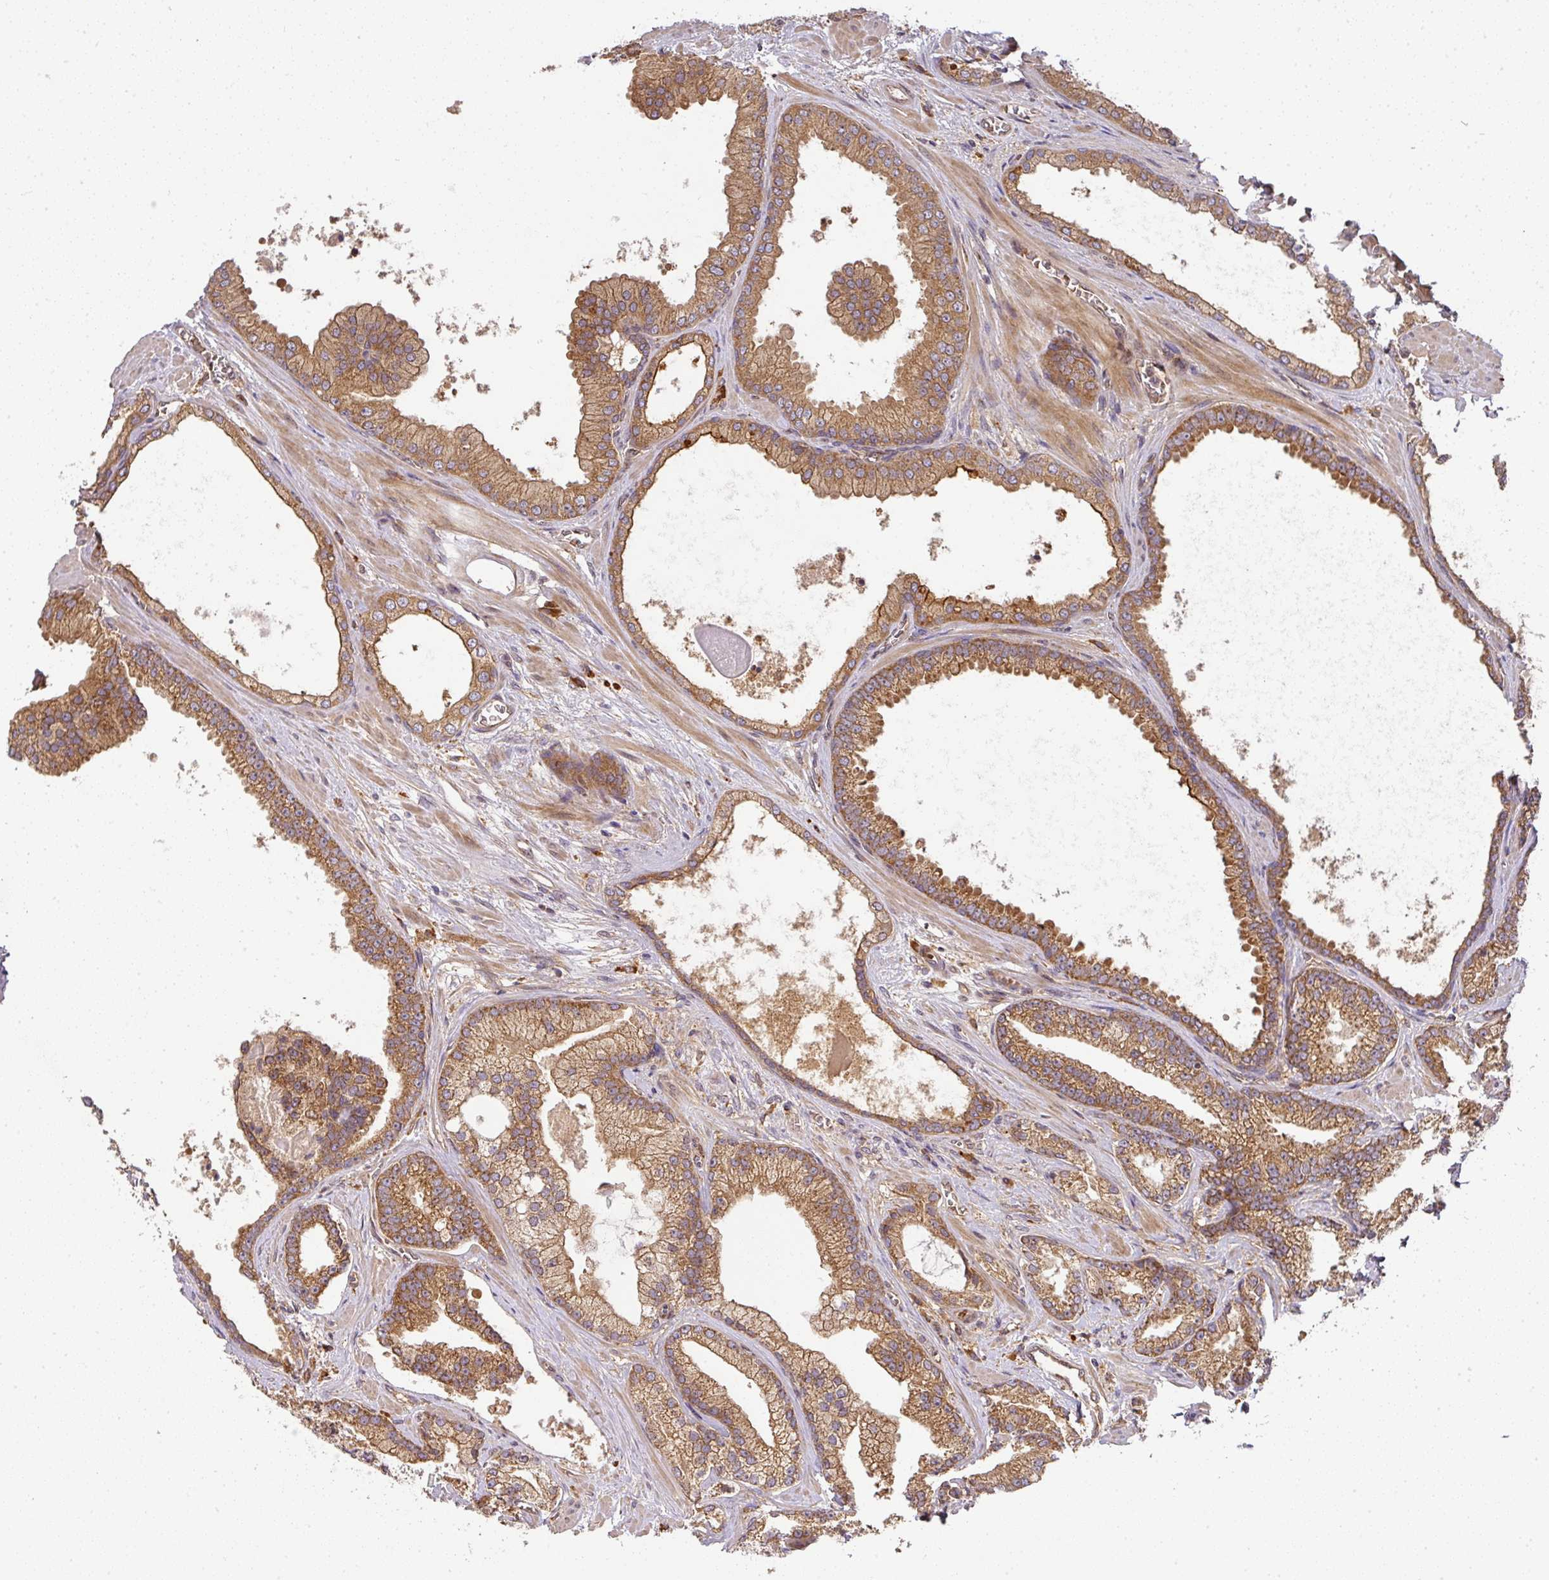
{"staining": {"intensity": "moderate", "quantity": ">75%", "location": "cytoplasmic/membranous"}, "tissue": "prostate cancer", "cell_type": "Tumor cells", "image_type": "cancer", "snomed": [{"axis": "morphology", "description": "Adenocarcinoma, High grade"}, {"axis": "topography", "description": "Prostate"}], "caption": "Protein expression analysis of adenocarcinoma (high-grade) (prostate) demonstrates moderate cytoplasmic/membranous positivity in approximately >75% of tumor cells. The protein of interest is stained brown, and the nuclei are stained in blue (DAB IHC with brightfield microscopy, high magnification).", "gene": "MALSU1", "patient": {"sex": "male", "age": 68}}